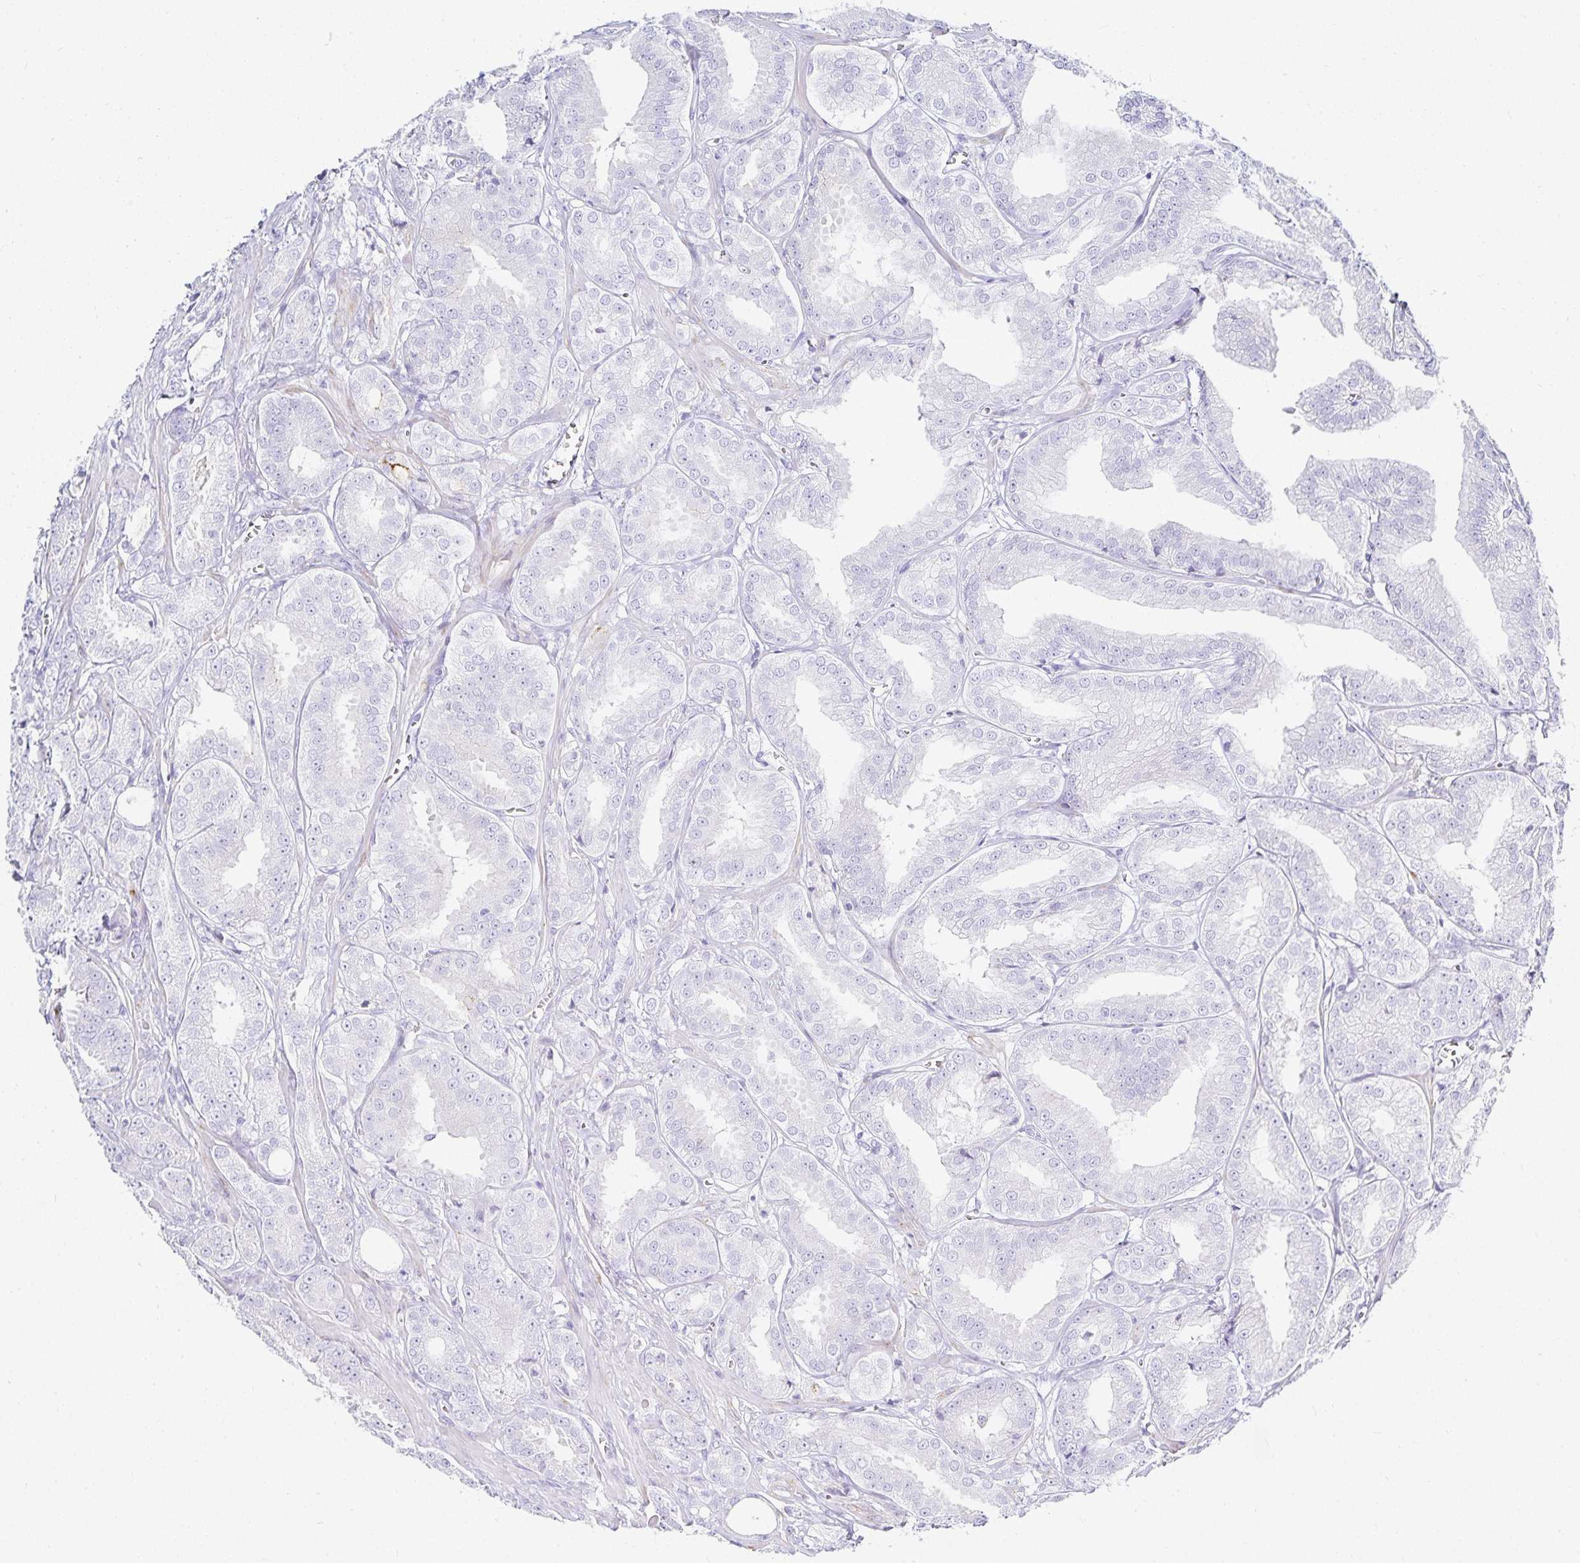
{"staining": {"intensity": "negative", "quantity": "none", "location": "none"}, "tissue": "prostate cancer", "cell_type": "Tumor cells", "image_type": "cancer", "snomed": [{"axis": "morphology", "description": "Adenocarcinoma, High grade"}, {"axis": "topography", "description": "Prostate"}], "caption": "This is an immunohistochemistry (IHC) photomicrograph of human prostate cancer (adenocarcinoma (high-grade)). There is no positivity in tumor cells.", "gene": "GP2", "patient": {"sex": "male", "age": 64}}